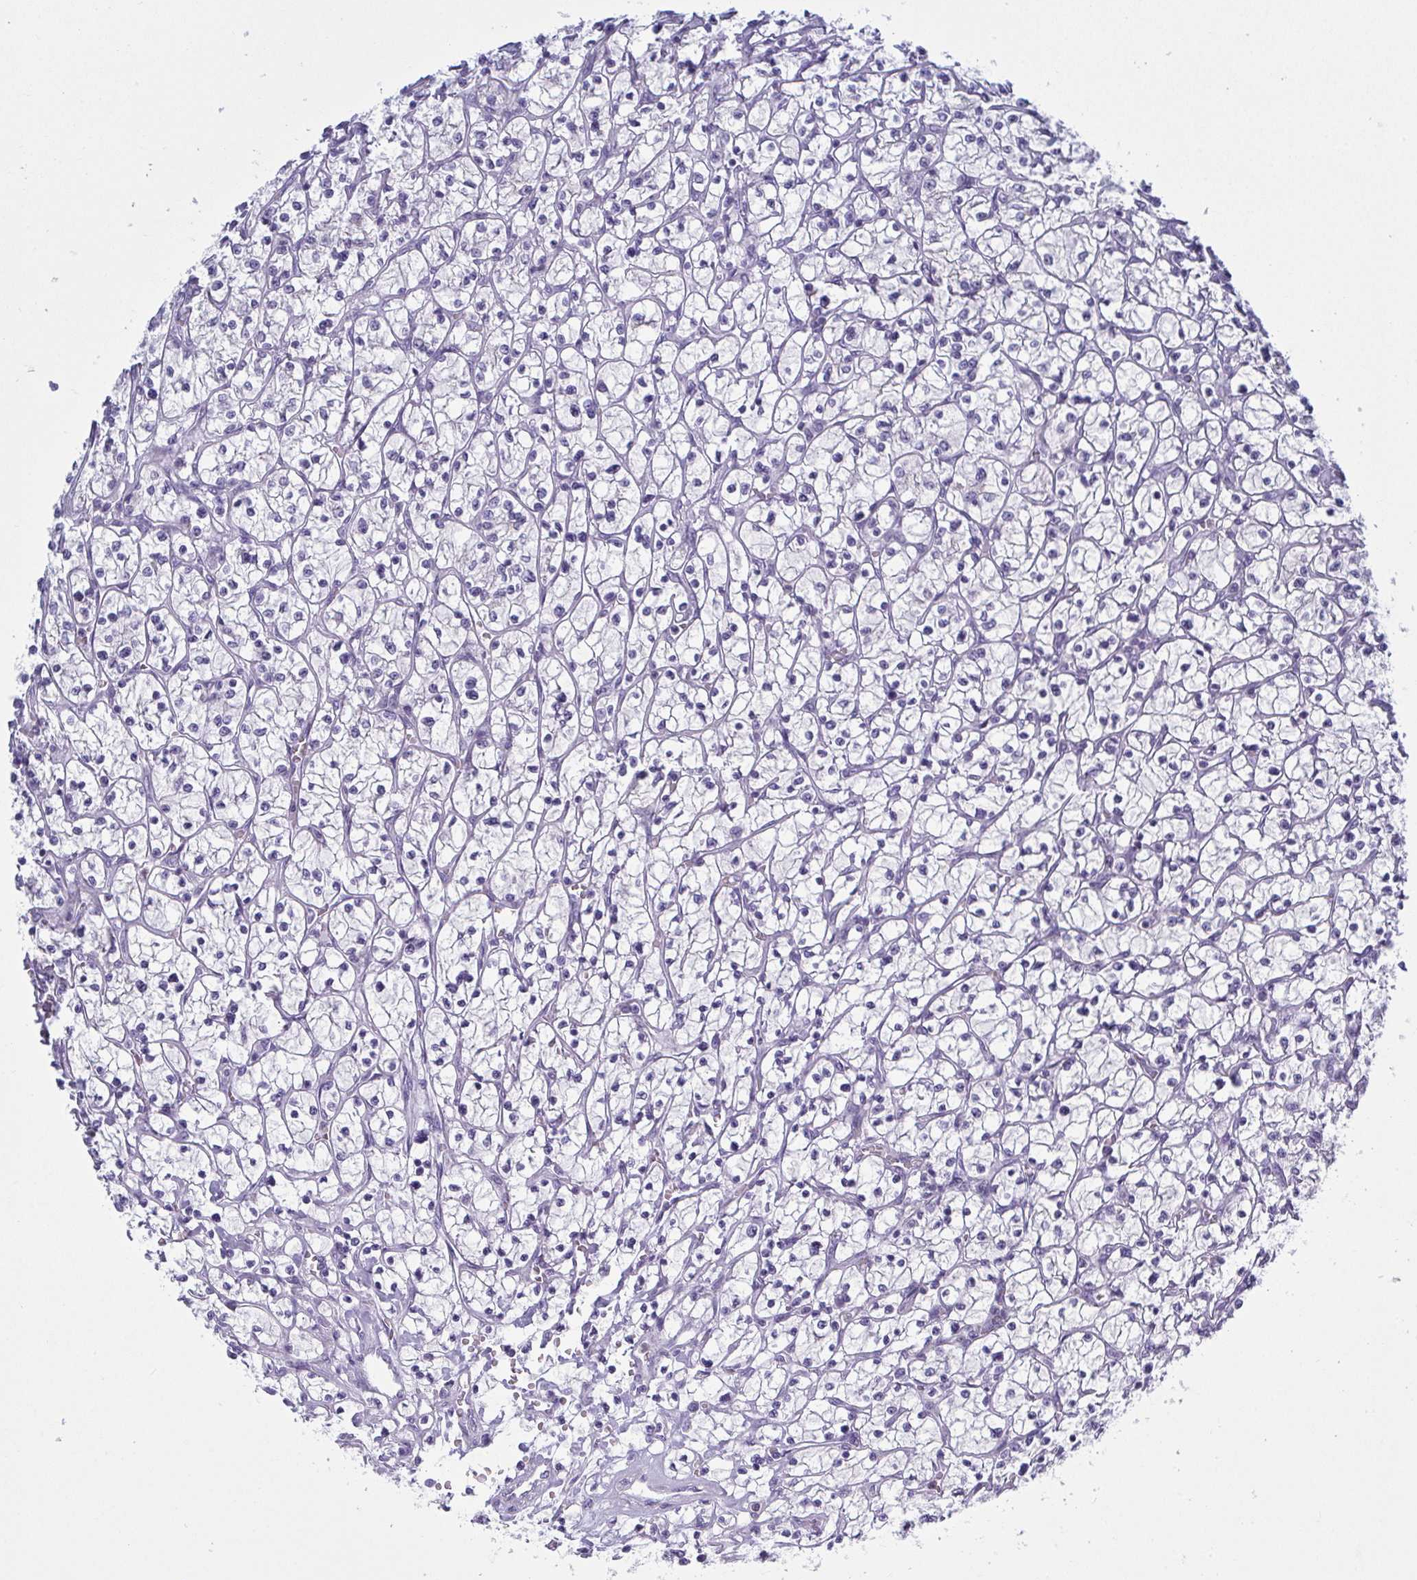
{"staining": {"intensity": "negative", "quantity": "none", "location": "none"}, "tissue": "renal cancer", "cell_type": "Tumor cells", "image_type": "cancer", "snomed": [{"axis": "morphology", "description": "Adenocarcinoma, NOS"}, {"axis": "topography", "description": "Kidney"}], "caption": "Immunohistochemistry of human renal adenocarcinoma reveals no staining in tumor cells. Nuclei are stained in blue.", "gene": "SERPINB10", "patient": {"sex": "female", "age": 64}}